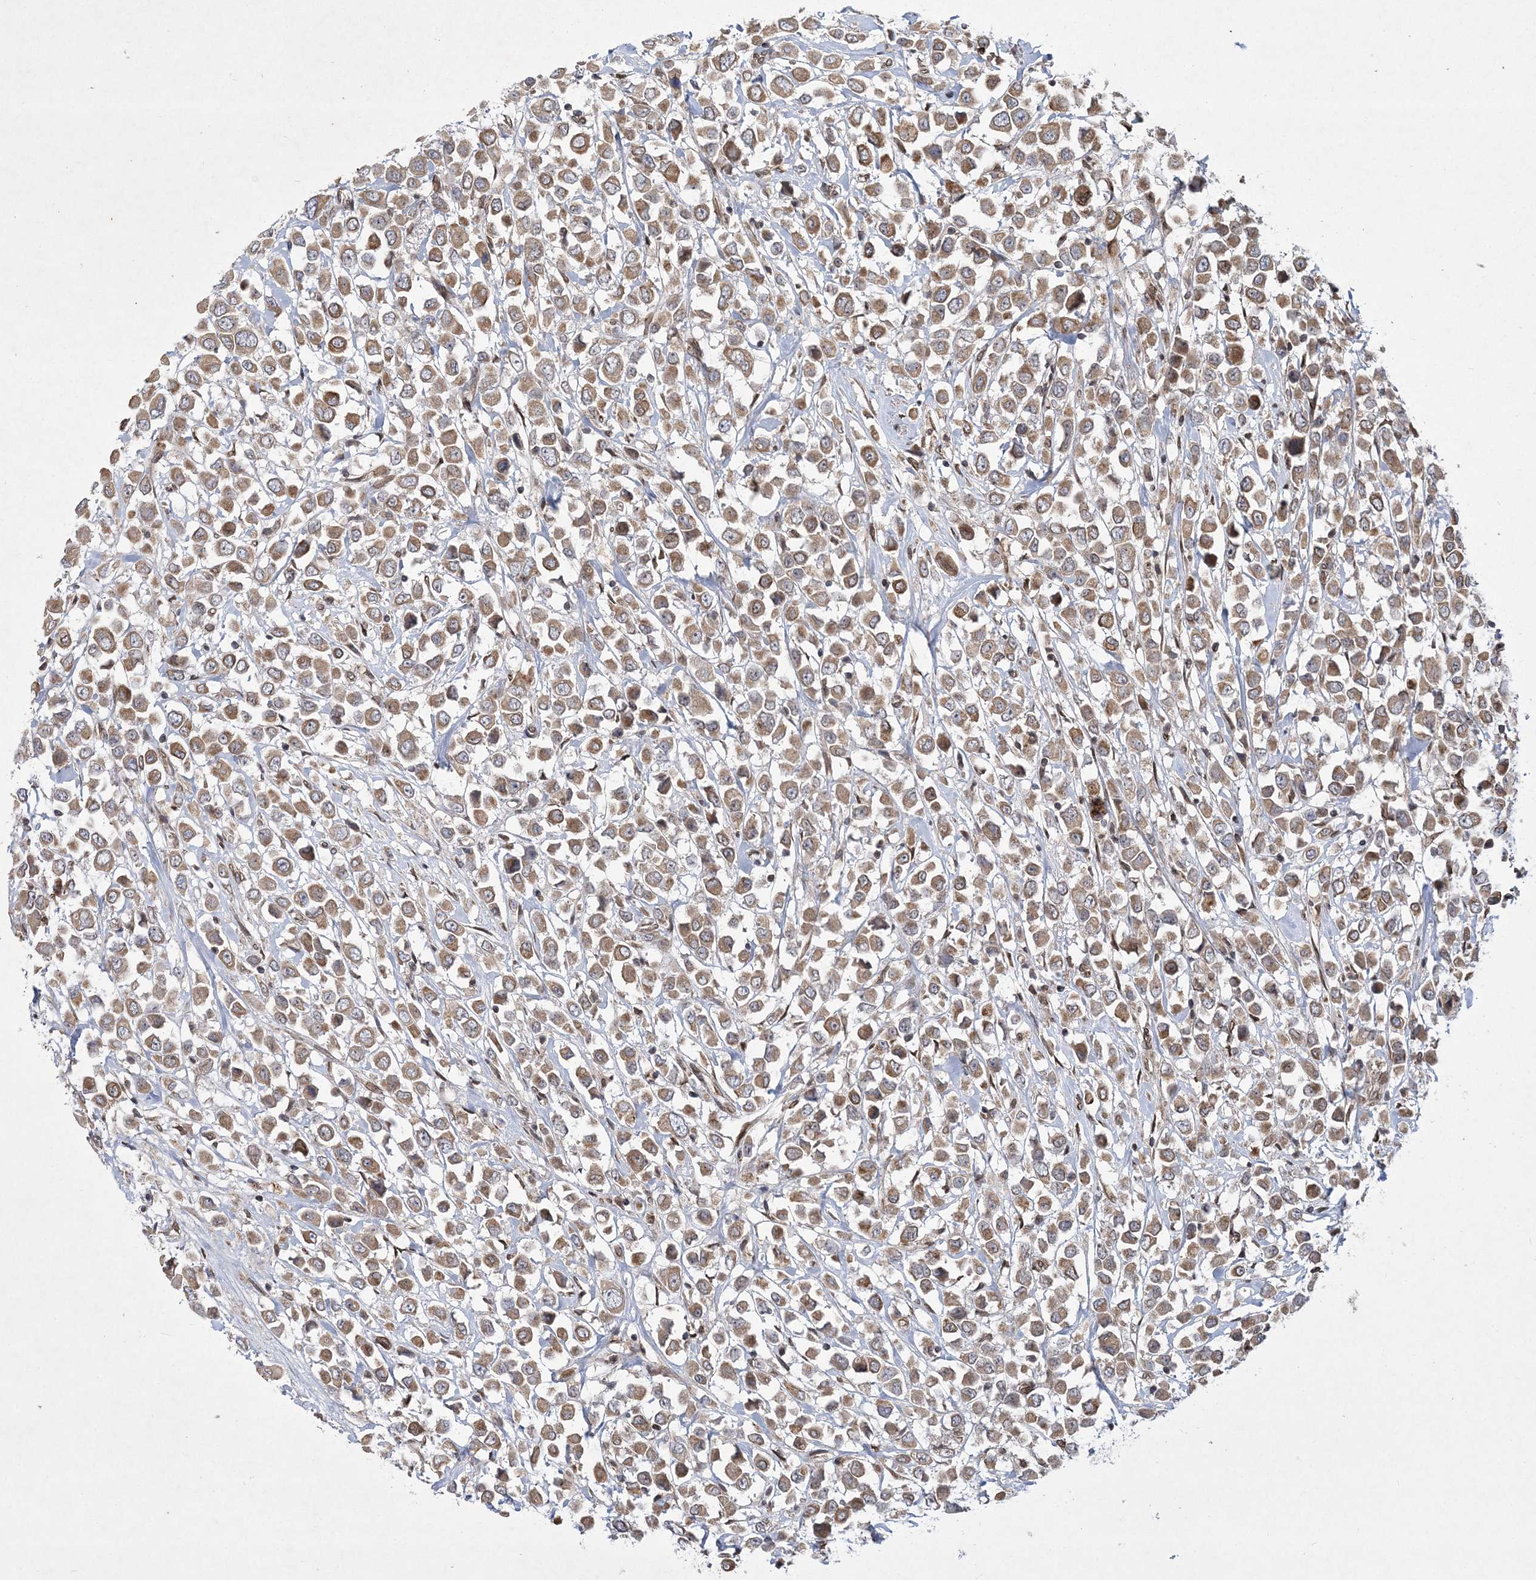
{"staining": {"intensity": "moderate", "quantity": ">75%", "location": "cytoplasmic/membranous"}, "tissue": "breast cancer", "cell_type": "Tumor cells", "image_type": "cancer", "snomed": [{"axis": "morphology", "description": "Duct carcinoma"}, {"axis": "topography", "description": "Breast"}], "caption": "This is an image of immunohistochemistry staining of breast cancer (infiltrating ductal carcinoma), which shows moderate positivity in the cytoplasmic/membranous of tumor cells.", "gene": "DNAJC27", "patient": {"sex": "female", "age": 61}}